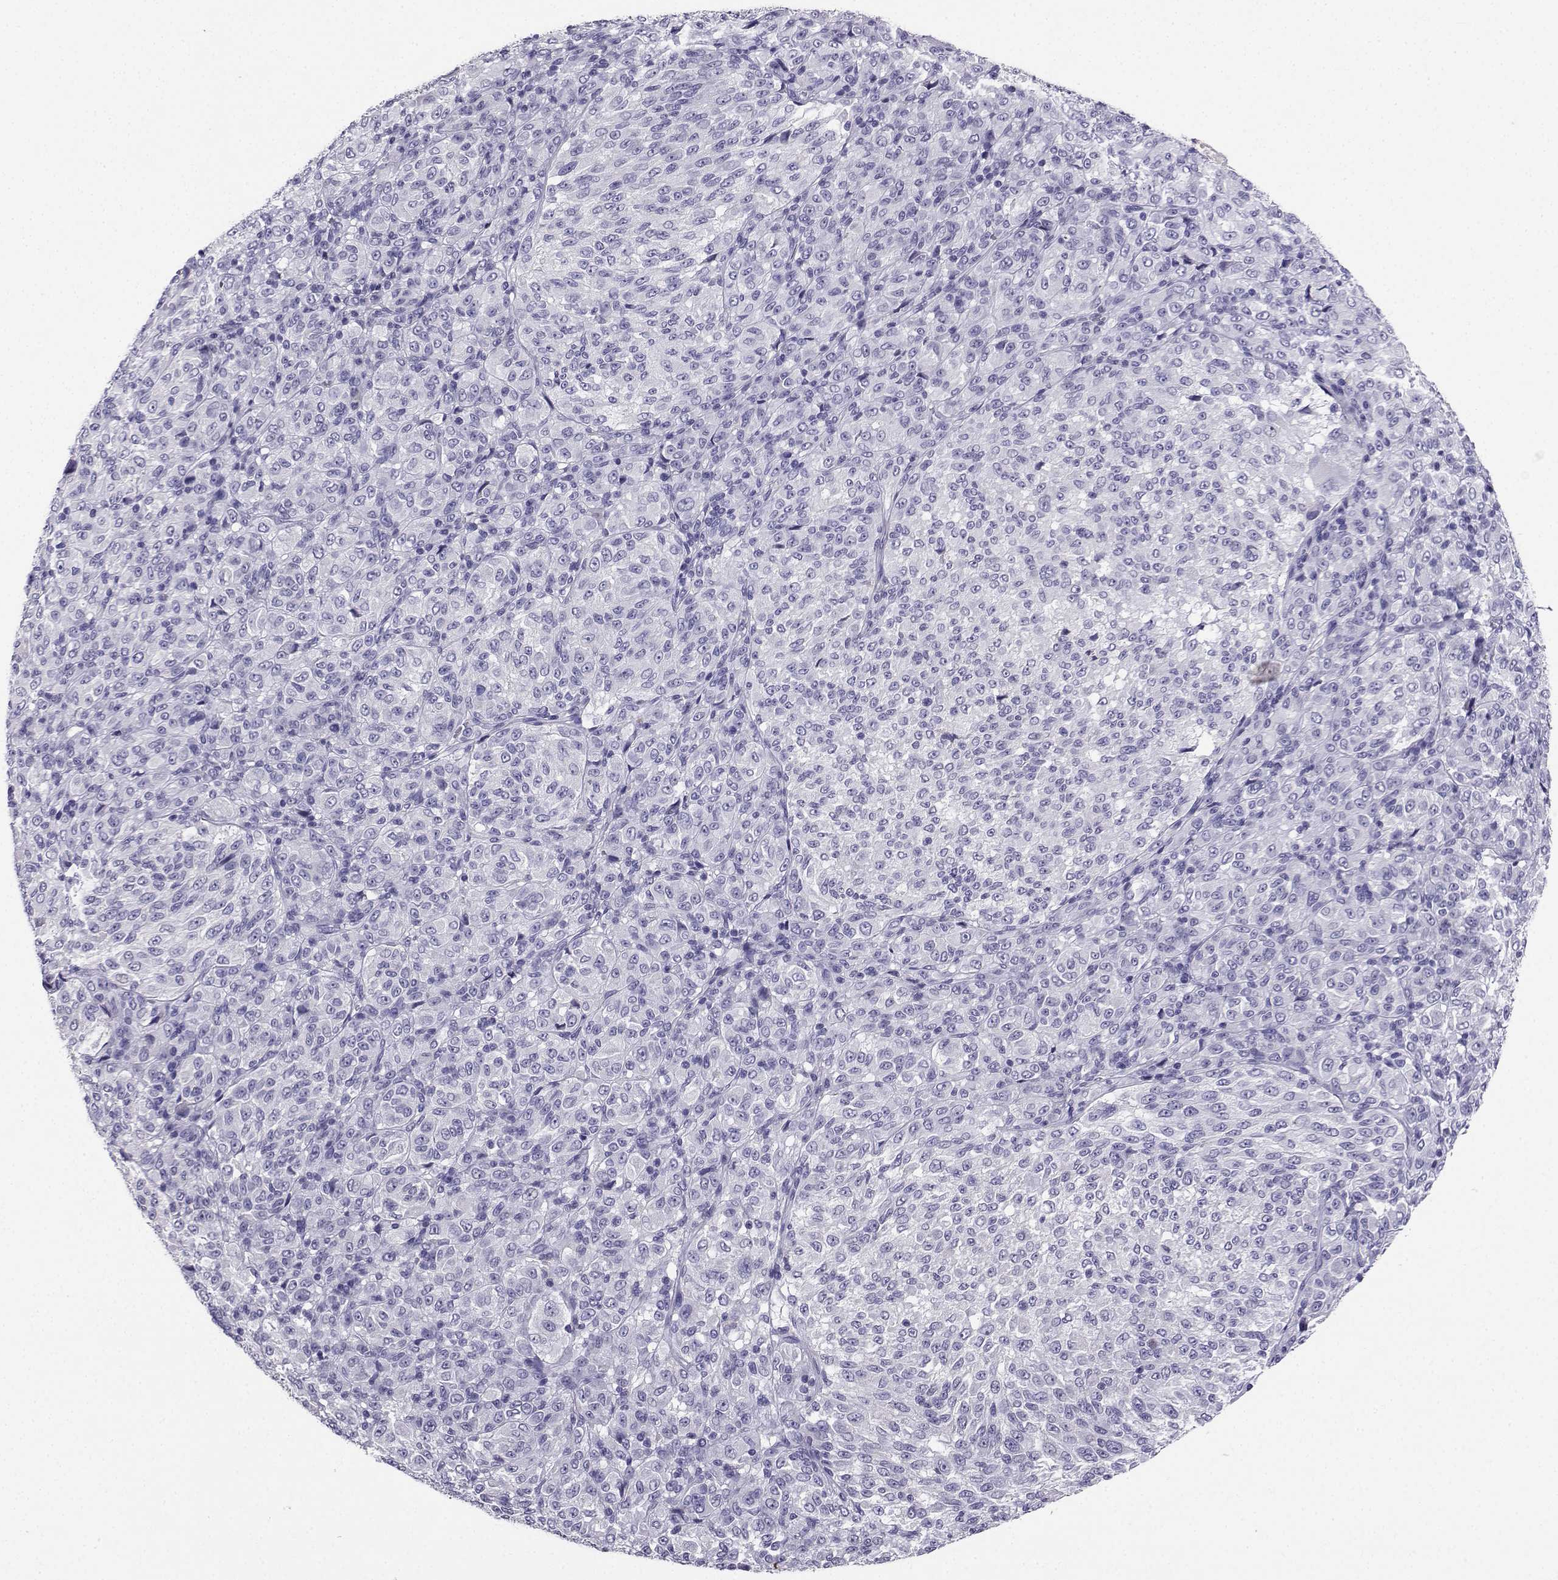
{"staining": {"intensity": "negative", "quantity": "none", "location": "none"}, "tissue": "melanoma", "cell_type": "Tumor cells", "image_type": "cancer", "snomed": [{"axis": "morphology", "description": "Malignant melanoma, Metastatic site"}, {"axis": "topography", "description": "Brain"}], "caption": "High power microscopy photomicrograph of an IHC photomicrograph of malignant melanoma (metastatic site), revealing no significant staining in tumor cells.", "gene": "GRIK4", "patient": {"sex": "female", "age": 56}}